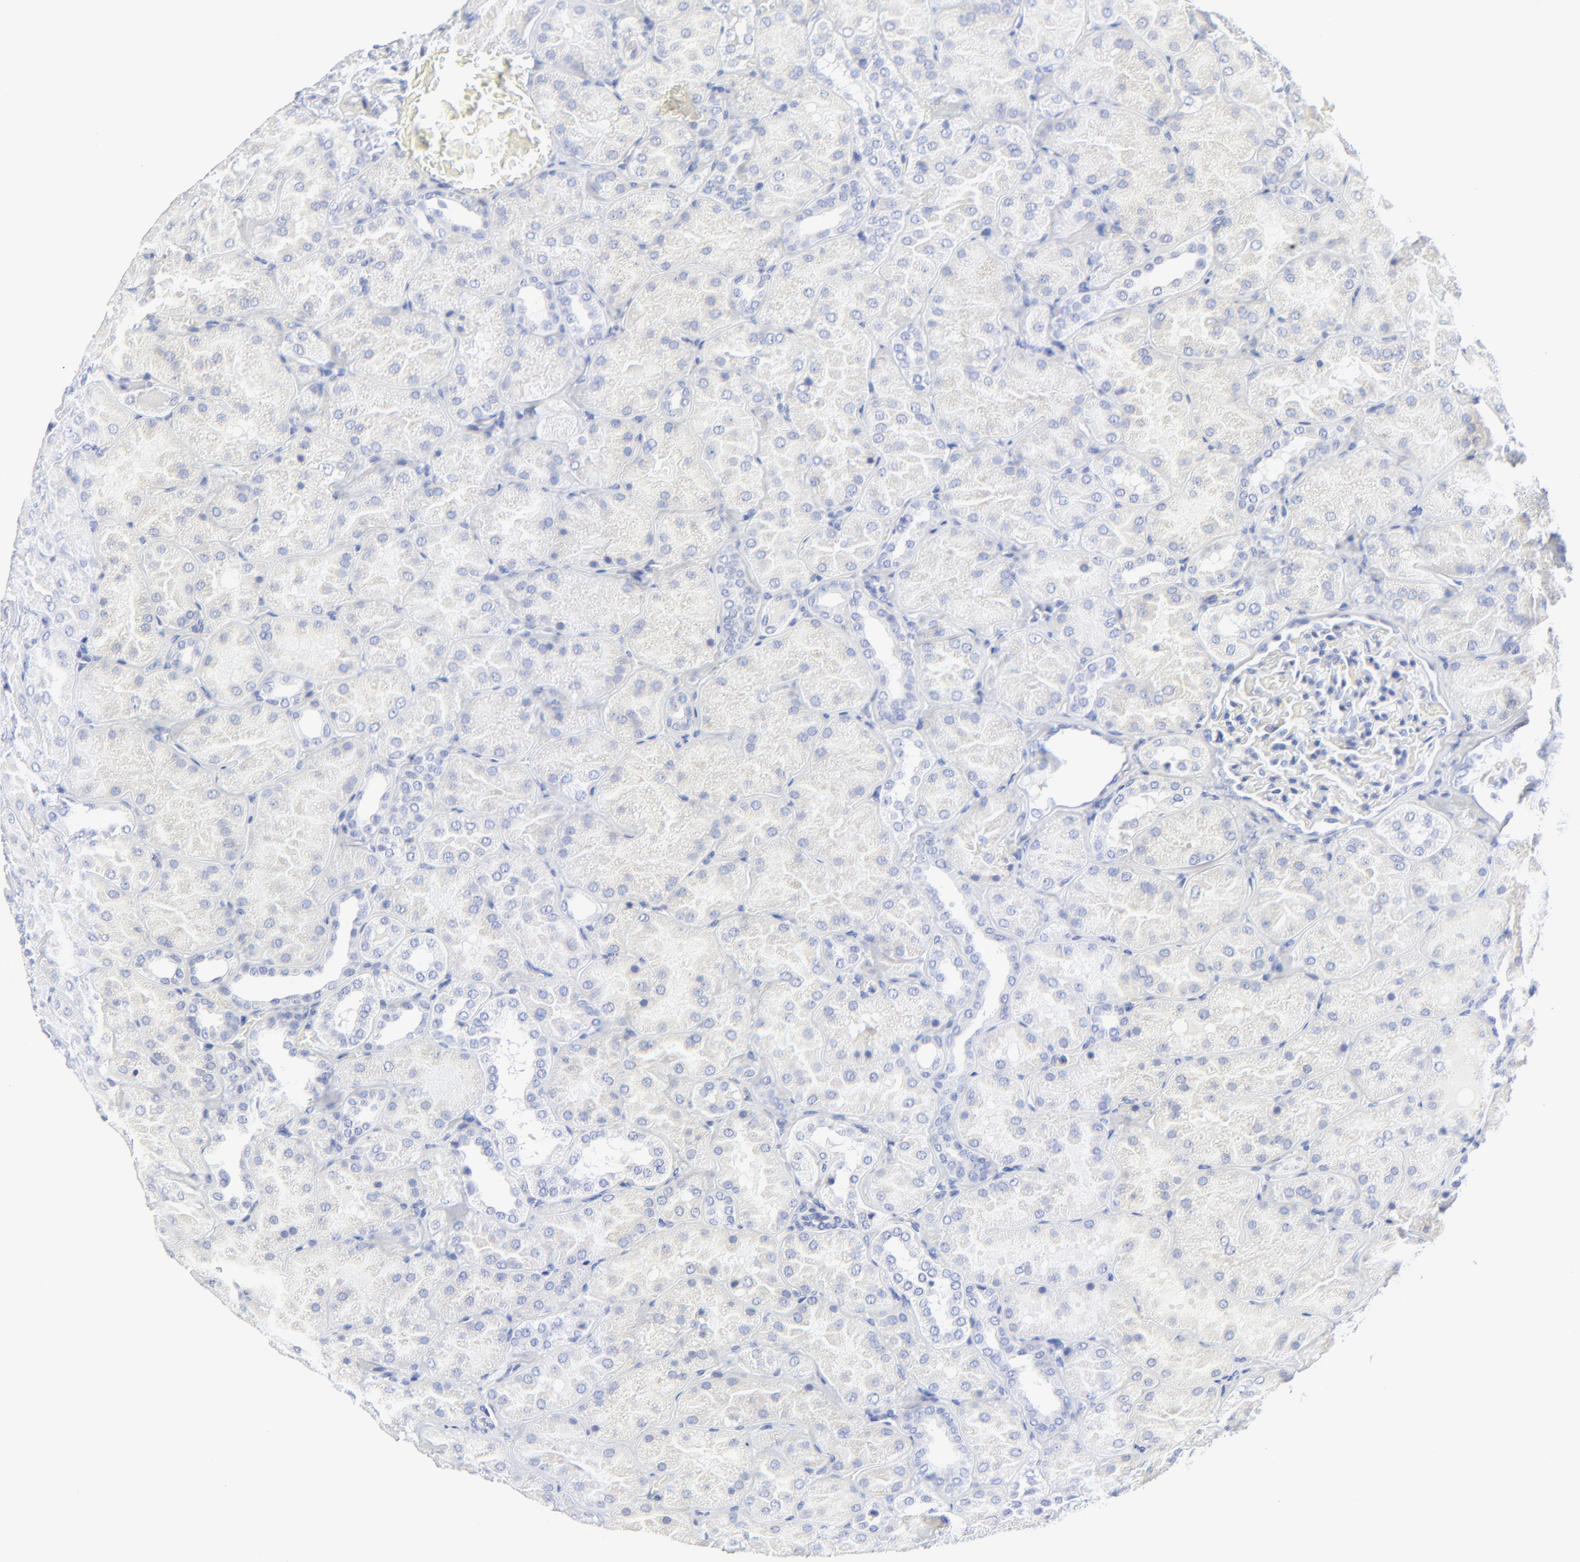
{"staining": {"intensity": "negative", "quantity": "none", "location": "none"}, "tissue": "kidney", "cell_type": "Cells in glomeruli", "image_type": "normal", "snomed": [{"axis": "morphology", "description": "Normal tissue, NOS"}, {"axis": "topography", "description": "Kidney"}], "caption": "High power microscopy photomicrograph of an IHC micrograph of benign kidney, revealing no significant positivity in cells in glomeruli. (Immunohistochemistry, brightfield microscopy, high magnification).", "gene": "PSD3", "patient": {"sex": "male", "age": 28}}